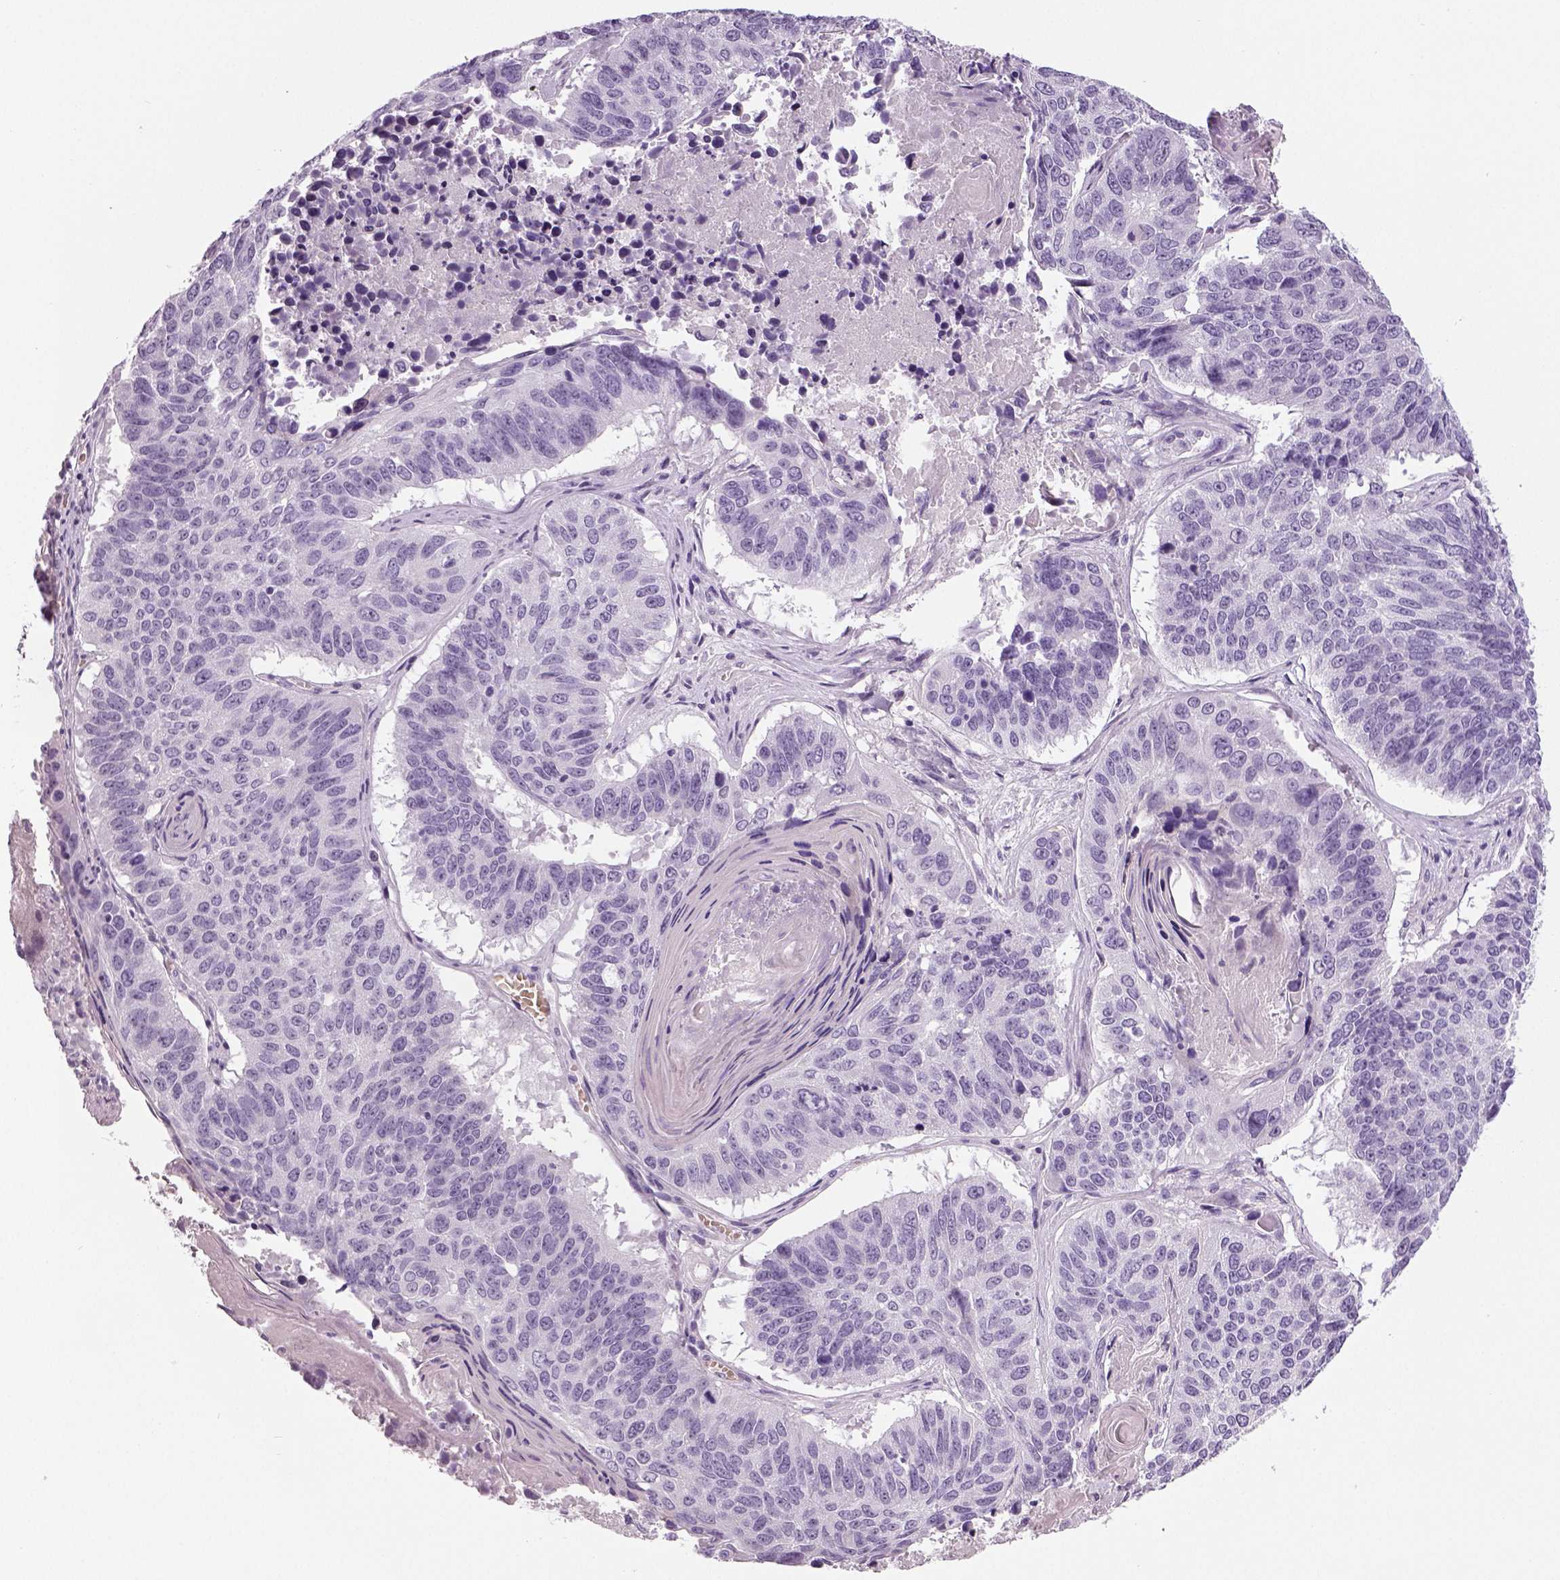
{"staining": {"intensity": "negative", "quantity": "none", "location": "none"}, "tissue": "lung cancer", "cell_type": "Tumor cells", "image_type": "cancer", "snomed": [{"axis": "morphology", "description": "Squamous cell carcinoma, NOS"}, {"axis": "topography", "description": "Lung"}], "caption": "The IHC image has no significant staining in tumor cells of lung cancer tissue. Nuclei are stained in blue.", "gene": "TSPAN7", "patient": {"sex": "male", "age": 73}}